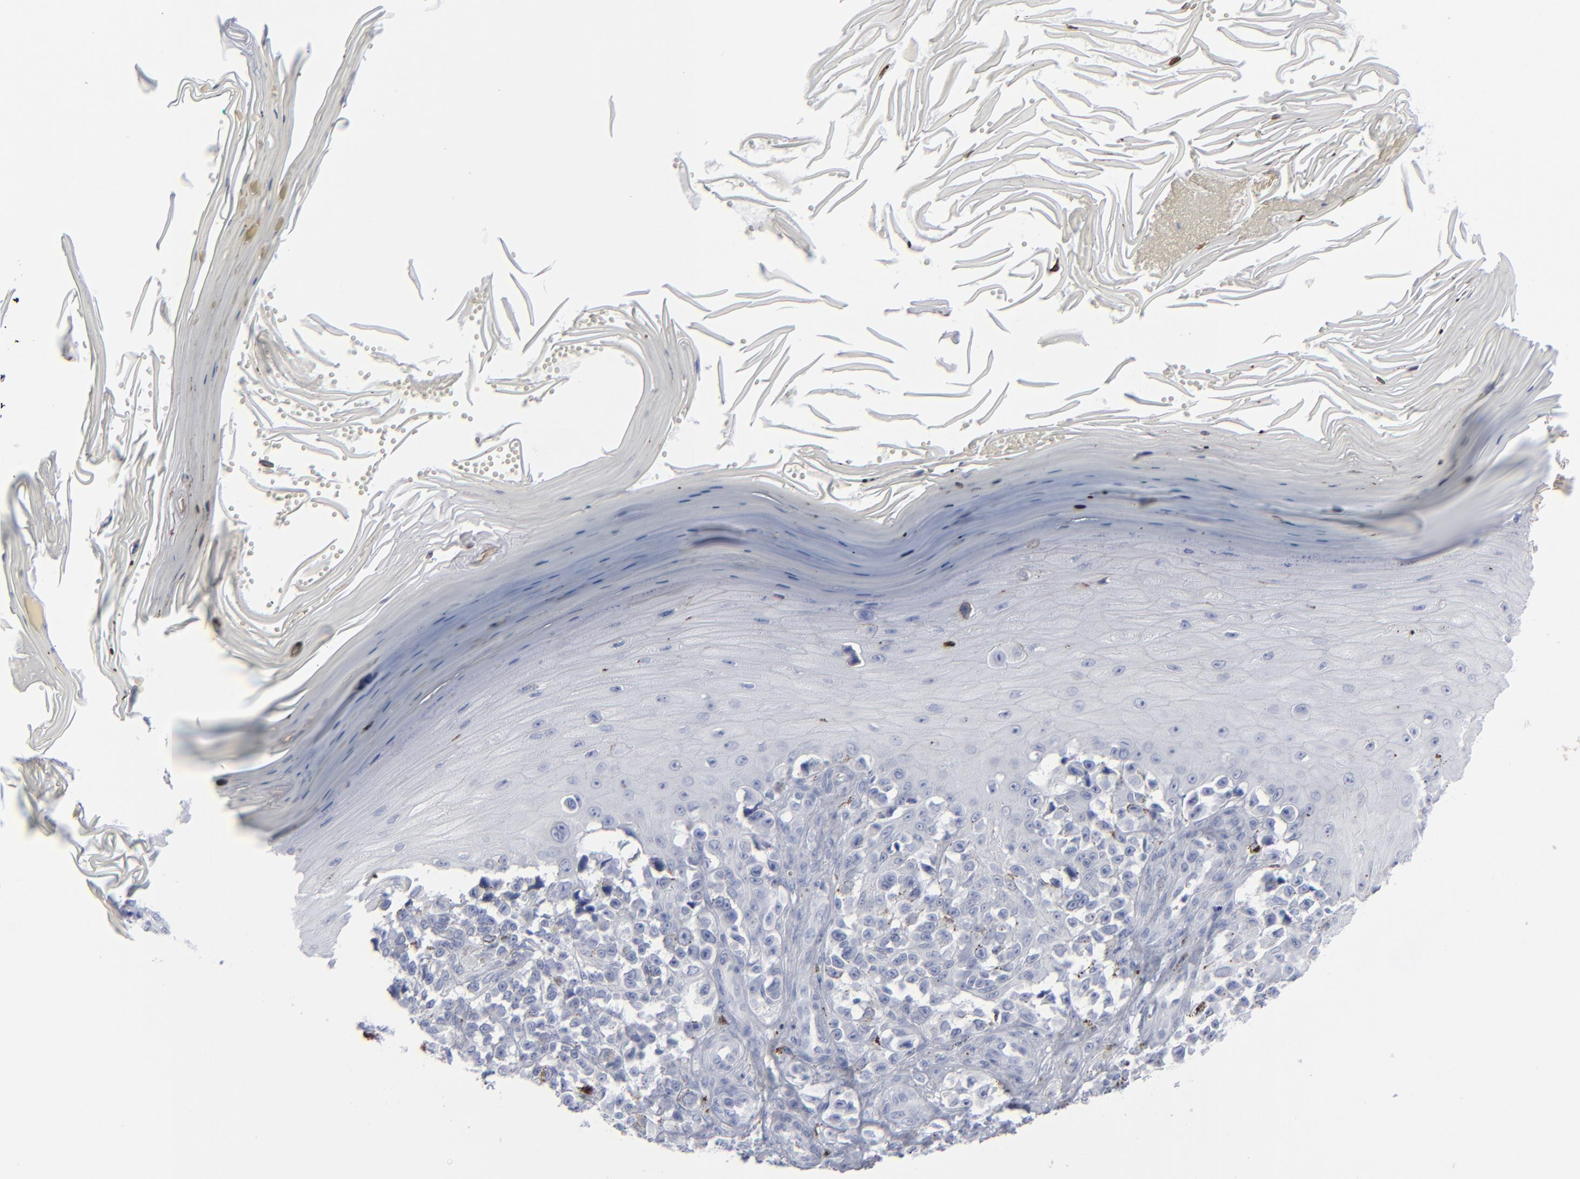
{"staining": {"intensity": "negative", "quantity": "none", "location": "none"}, "tissue": "melanoma", "cell_type": "Tumor cells", "image_type": "cancer", "snomed": [{"axis": "morphology", "description": "Malignant melanoma, NOS"}, {"axis": "topography", "description": "Skin"}], "caption": "This histopathology image is of melanoma stained with immunohistochemistry to label a protein in brown with the nuclei are counter-stained blue. There is no expression in tumor cells.", "gene": "MSLN", "patient": {"sex": "female", "age": 82}}